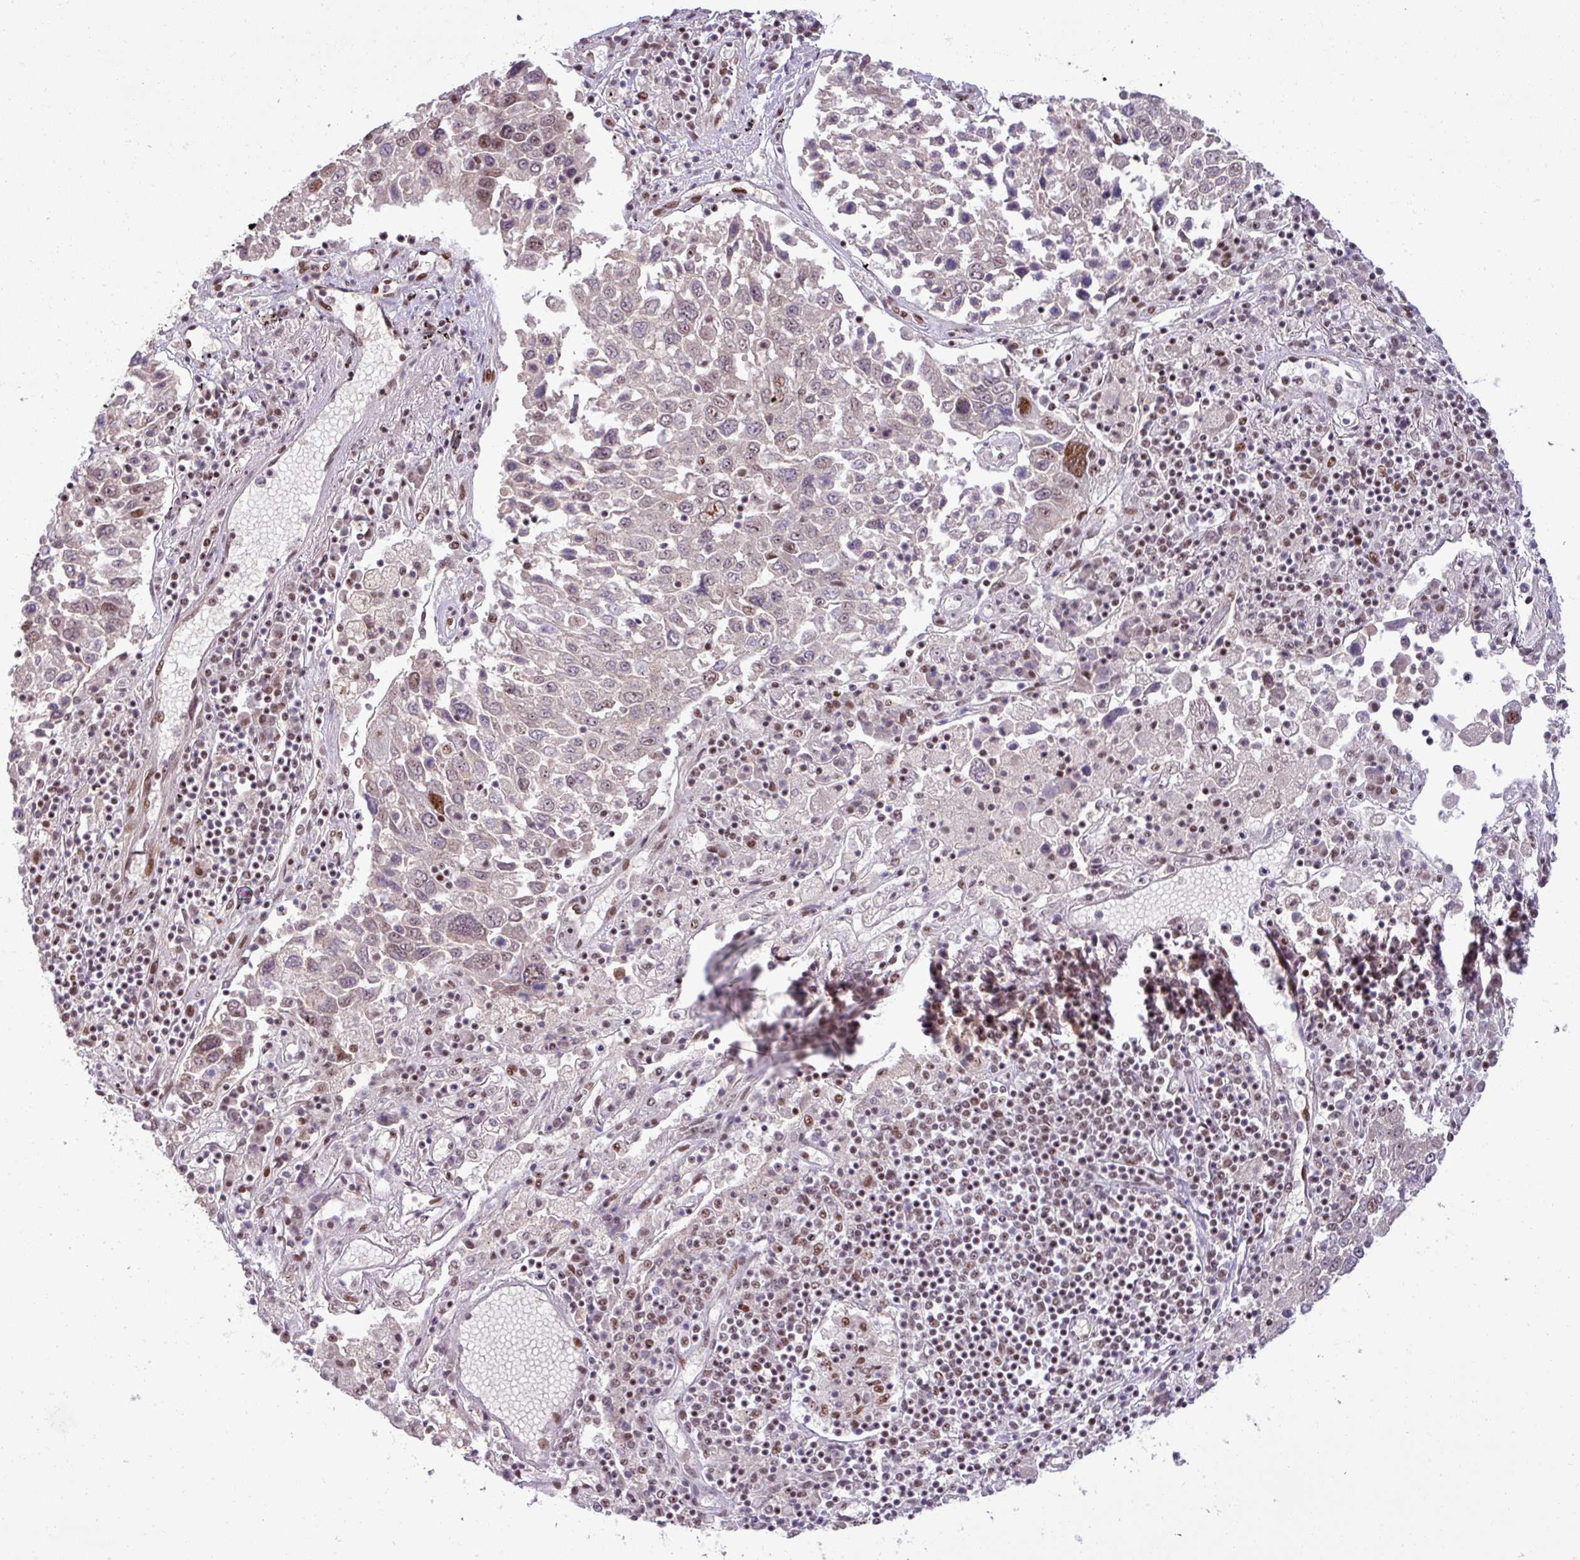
{"staining": {"intensity": "moderate", "quantity": "<25%", "location": "nuclear"}, "tissue": "lung cancer", "cell_type": "Tumor cells", "image_type": "cancer", "snomed": [{"axis": "morphology", "description": "Squamous cell carcinoma, NOS"}, {"axis": "topography", "description": "Lung"}], "caption": "Immunohistochemical staining of lung cancer demonstrates low levels of moderate nuclear protein expression in about <25% of tumor cells.", "gene": "PTPN20", "patient": {"sex": "male", "age": 65}}